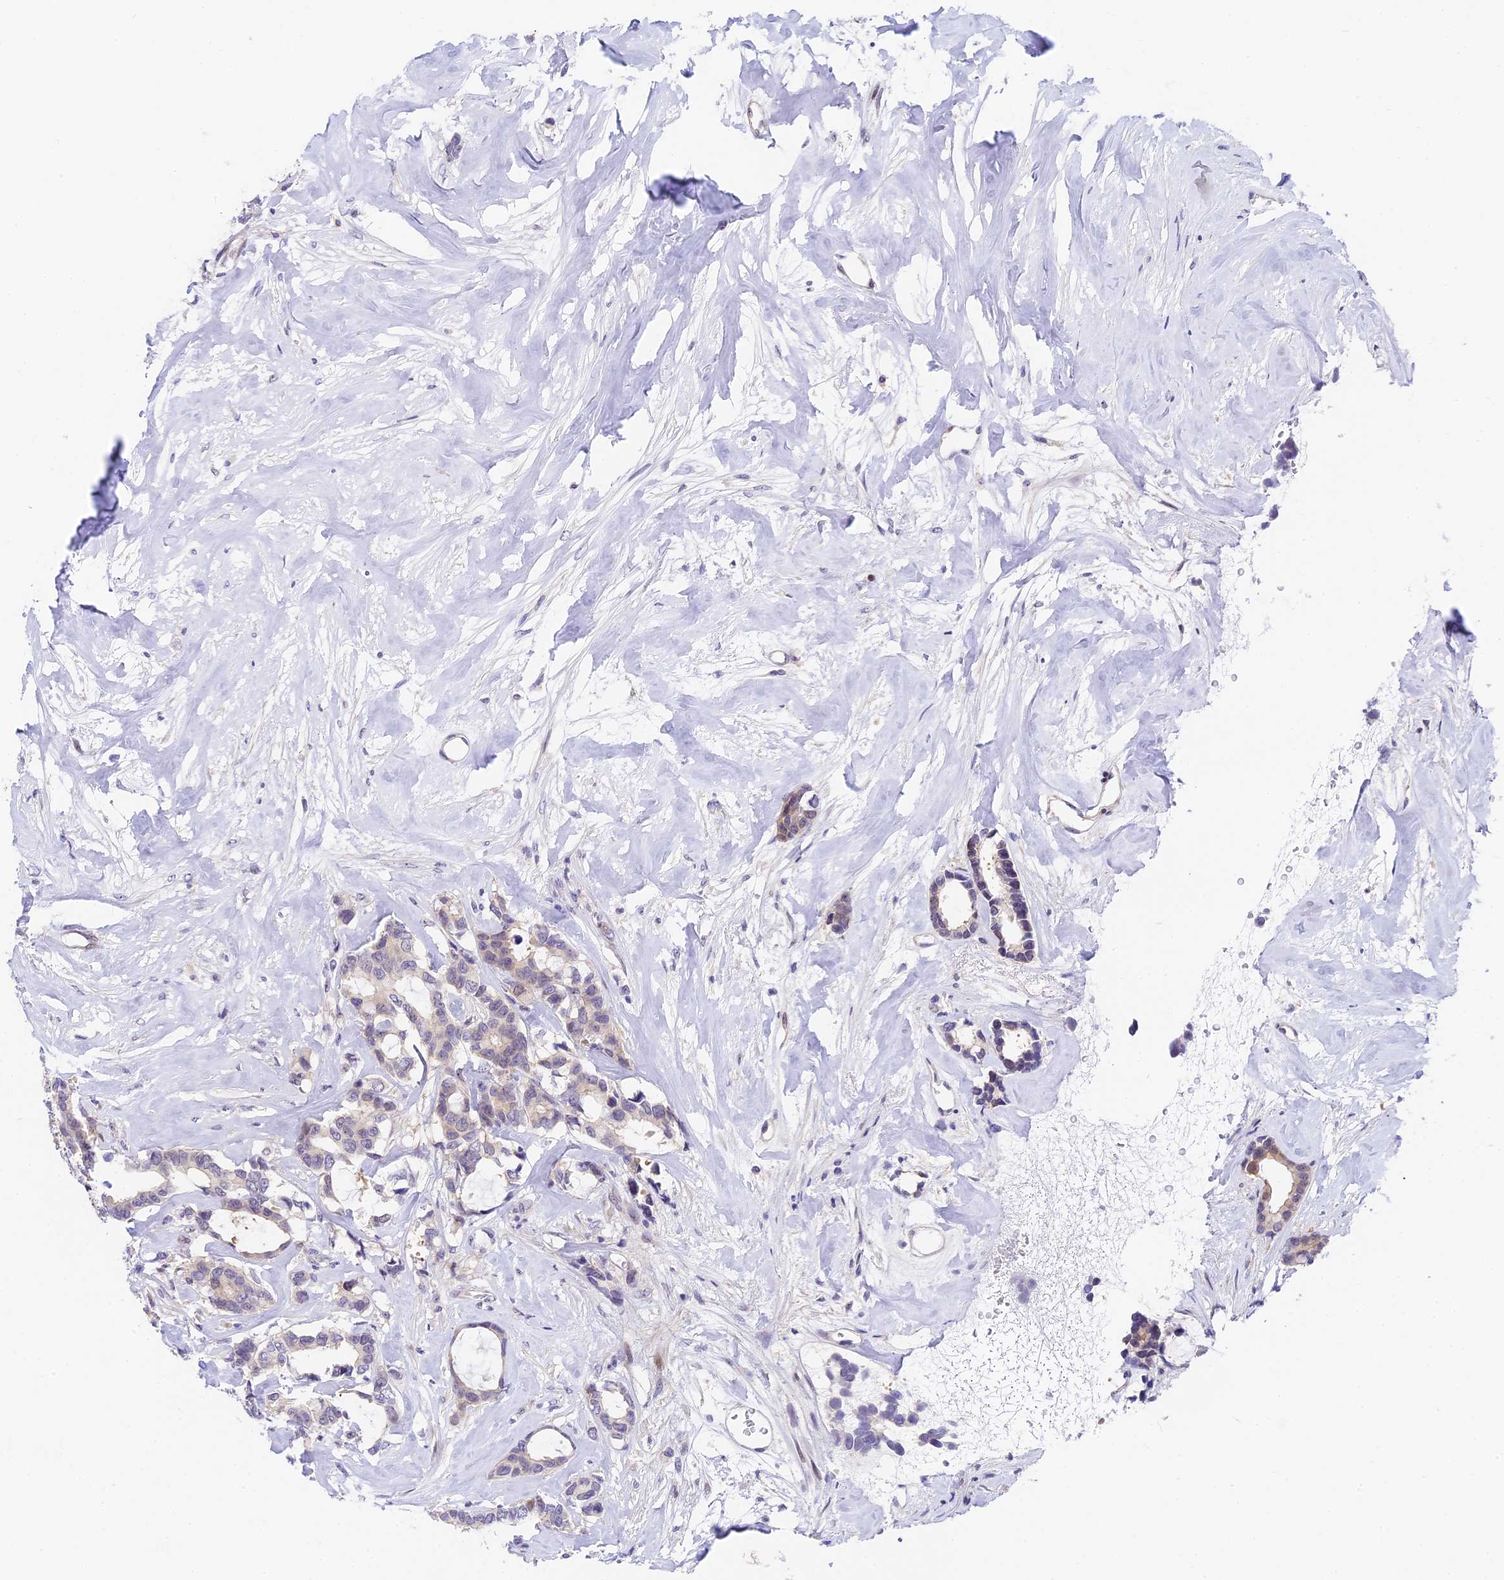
{"staining": {"intensity": "negative", "quantity": "none", "location": "none"}, "tissue": "breast cancer", "cell_type": "Tumor cells", "image_type": "cancer", "snomed": [{"axis": "morphology", "description": "Duct carcinoma"}, {"axis": "topography", "description": "Breast"}], "caption": "Immunohistochemistry (IHC) histopathology image of human breast invasive ductal carcinoma stained for a protein (brown), which exhibits no positivity in tumor cells. (DAB IHC with hematoxylin counter stain).", "gene": "MIDN", "patient": {"sex": "female", "age": 87}}